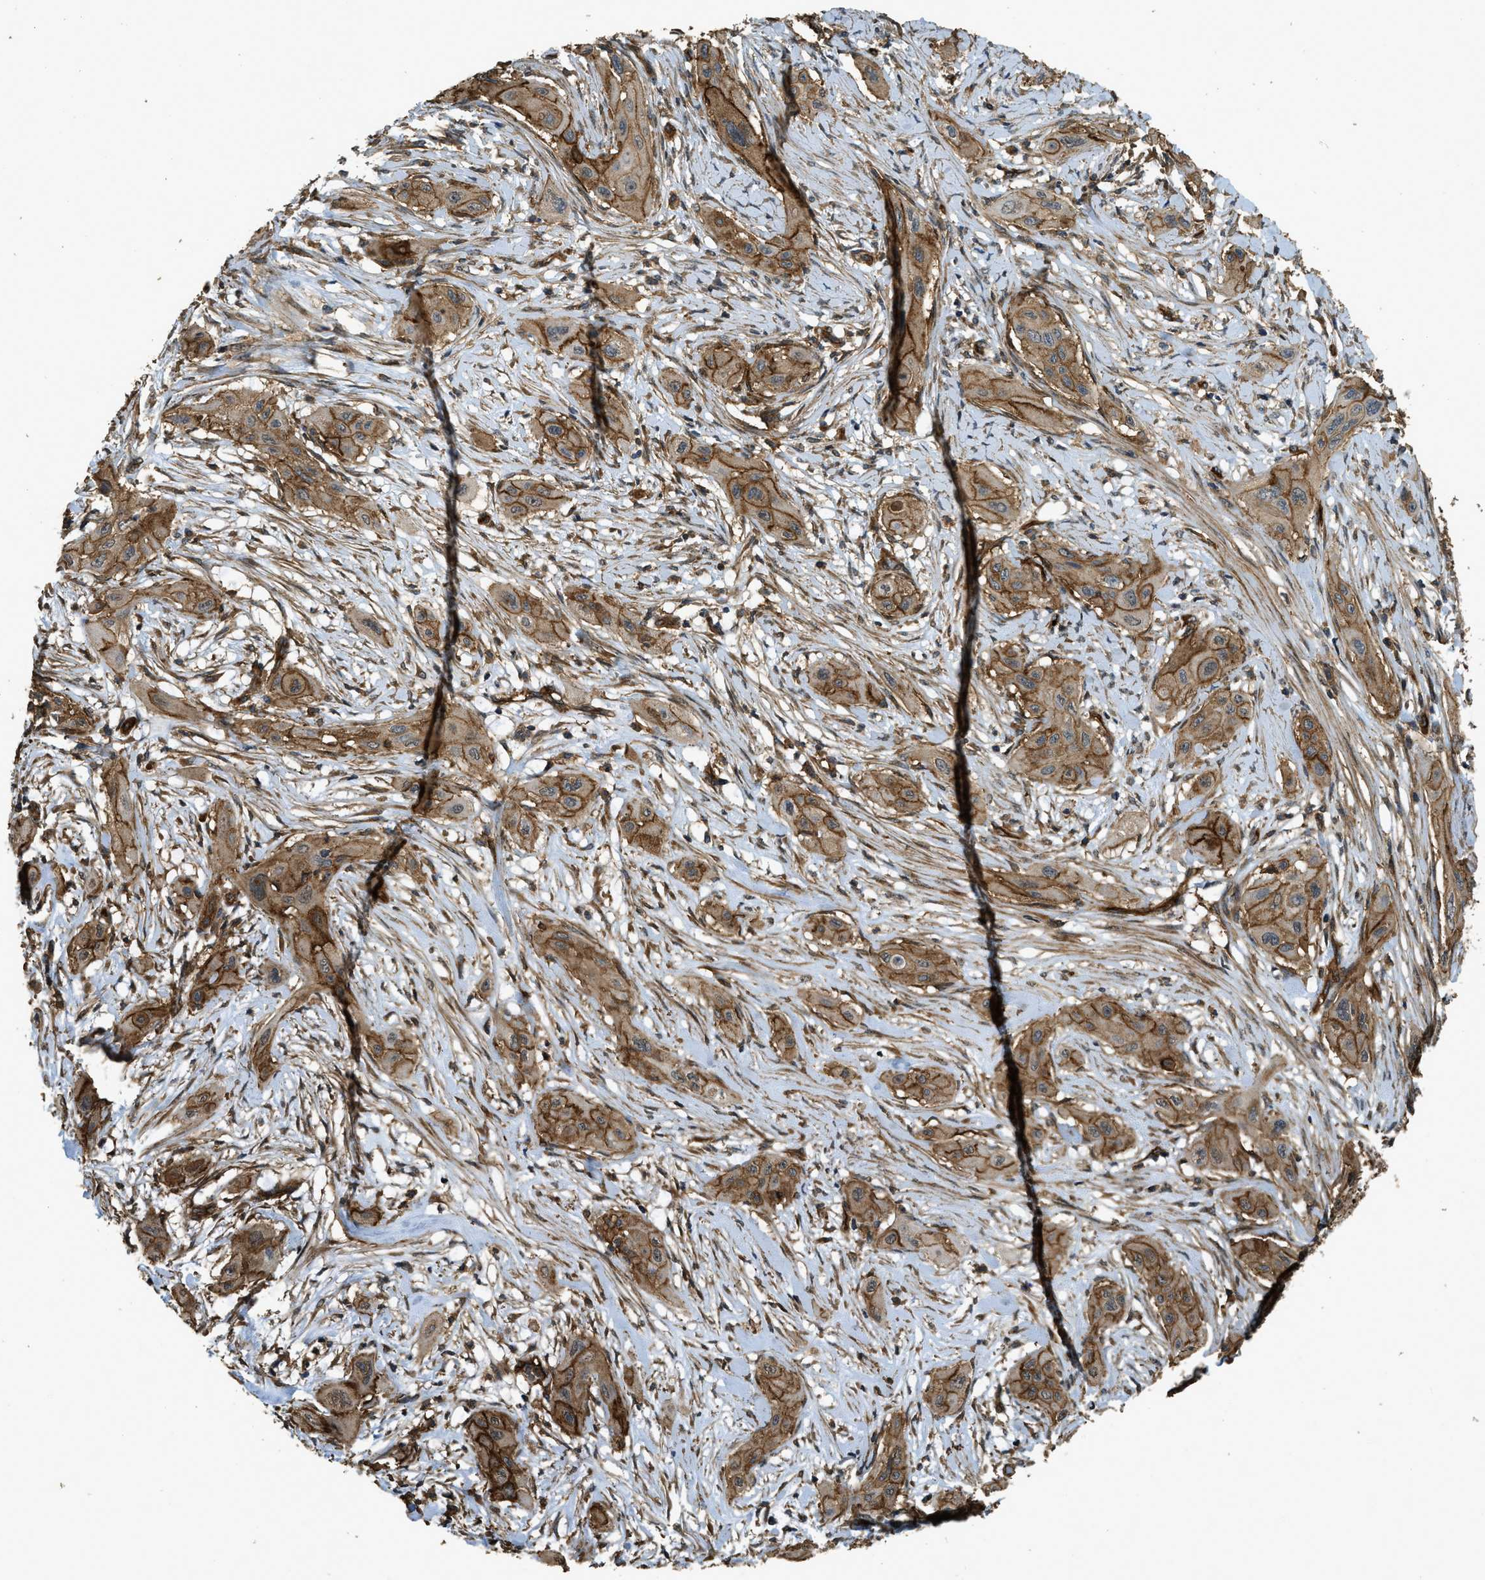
{"staining": {"intensity": "strong", "quantity": ">75%", "location": "cytoplasmic/membranous"}, "tissue": "lung cancer", "cell_type": "Tumor cells", "image_type": "cancer", "snomed": [{"axis": "morphology", "description": "Squamous cell carcinoma, NOS"}, {"axis": "topography", "description": "Lung"}], "caption": "Immunohistochemistry (IHC) micrograph of squamous cell carcinoma (lung) stained for a protein (brown), which shows high levels of strong cytoplasmic/membranous positivity in approximately >75% of tumor cells.", "gene": "CD276", "patient": {"sex": "female", "age": 47}}